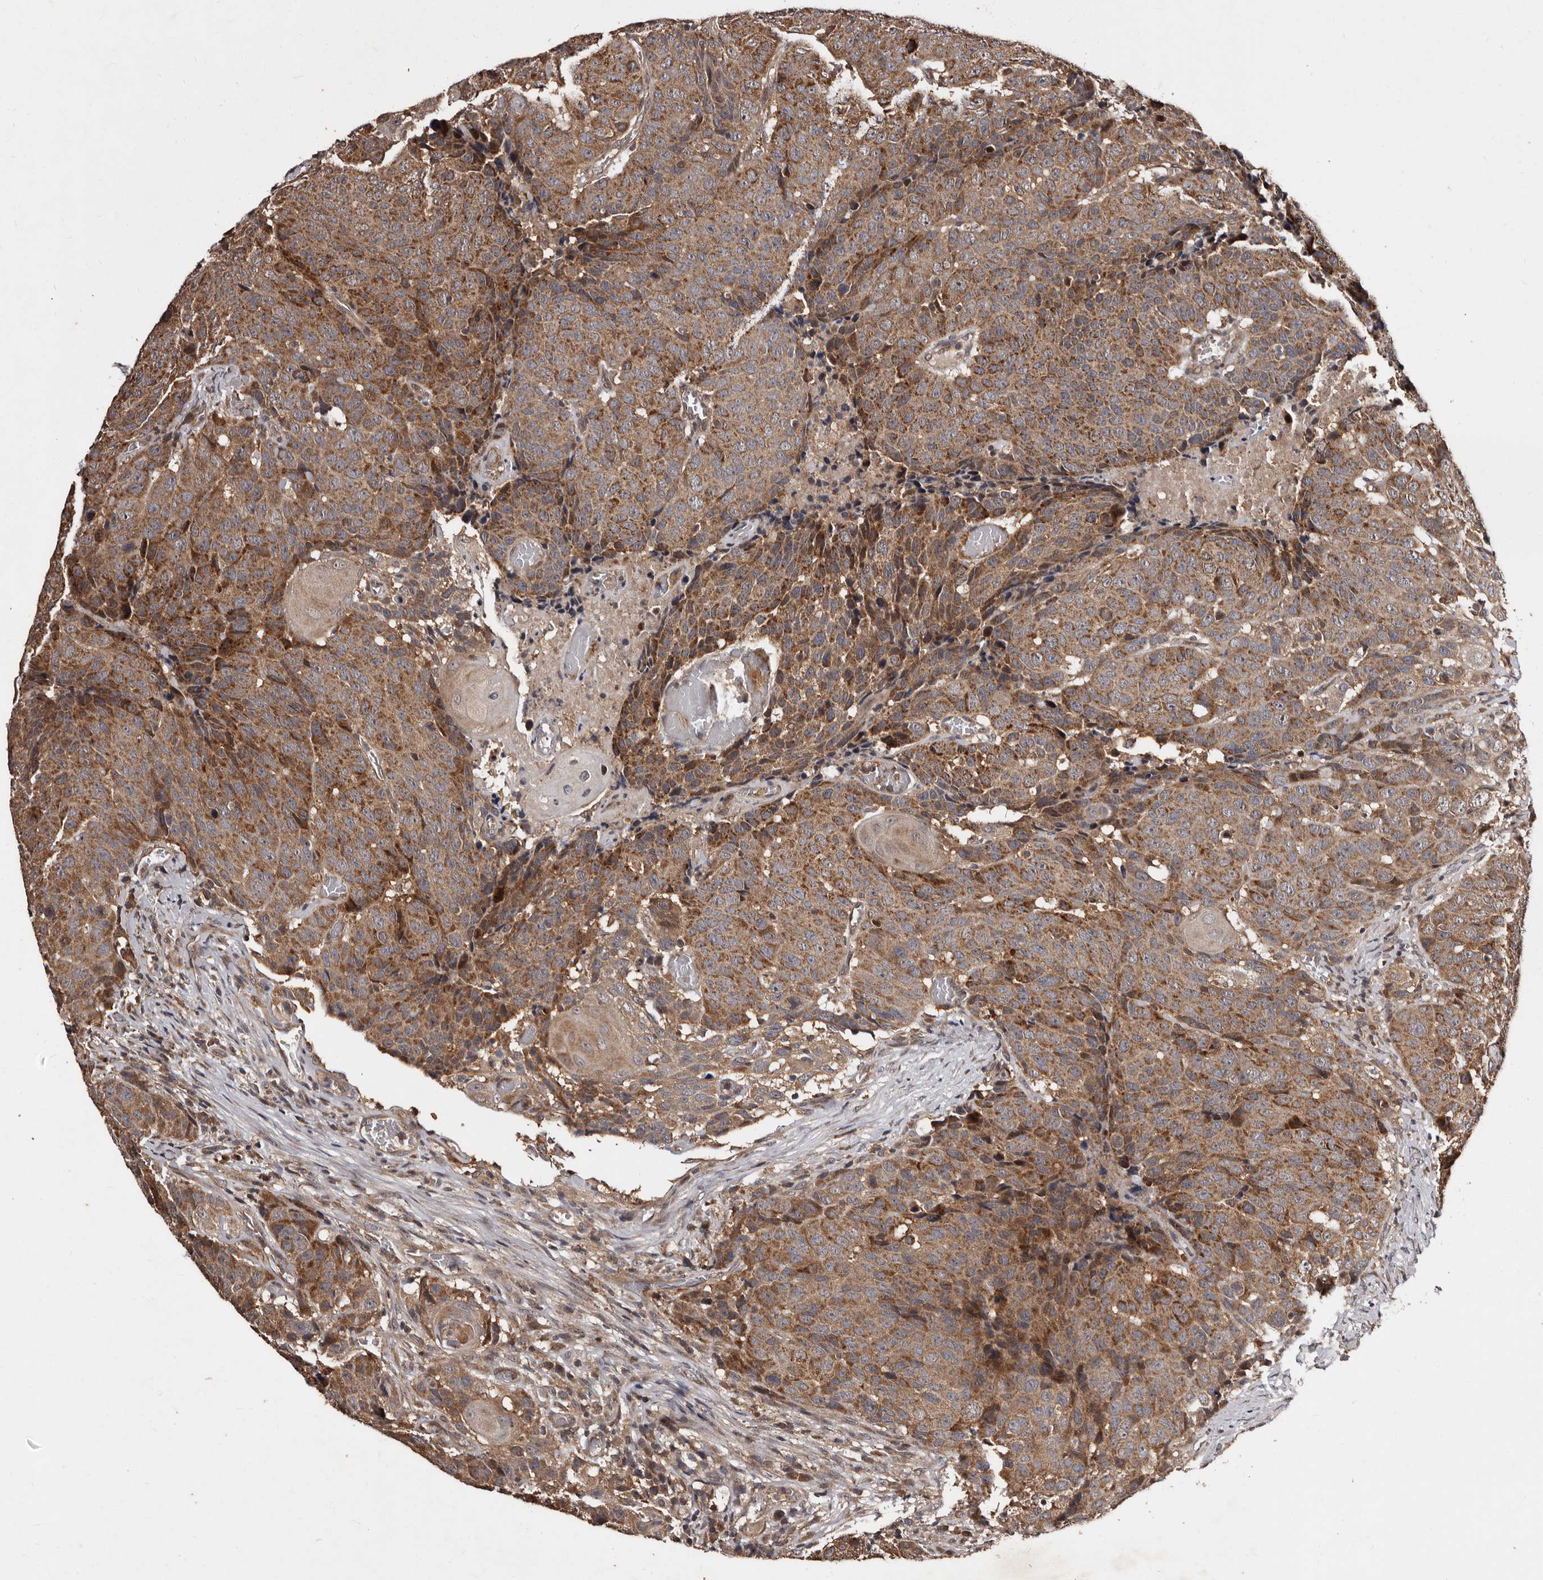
{"staining": {"intensity": "moderate", "quantity": ">75%", "location": "cytoplasmic/membranous"}, "tissue": "head and neck cancer", "cell_type": "Tumor cells", "image_type": "cancer", "snomed": [{"axis": "morphology", "description": "Squamous cell carcinoma, NOS"}, {"axis": "topography", "description": "Head-Neck"}], "caption": "Protein expression analysis of squamous cell carcinoma (head and neck) exhibits moderate cytoplasmic/membranous staining in about >75% of tumor cells.", "gene": "MKRN3", "patient": {"sex": "male", "age": 66}}